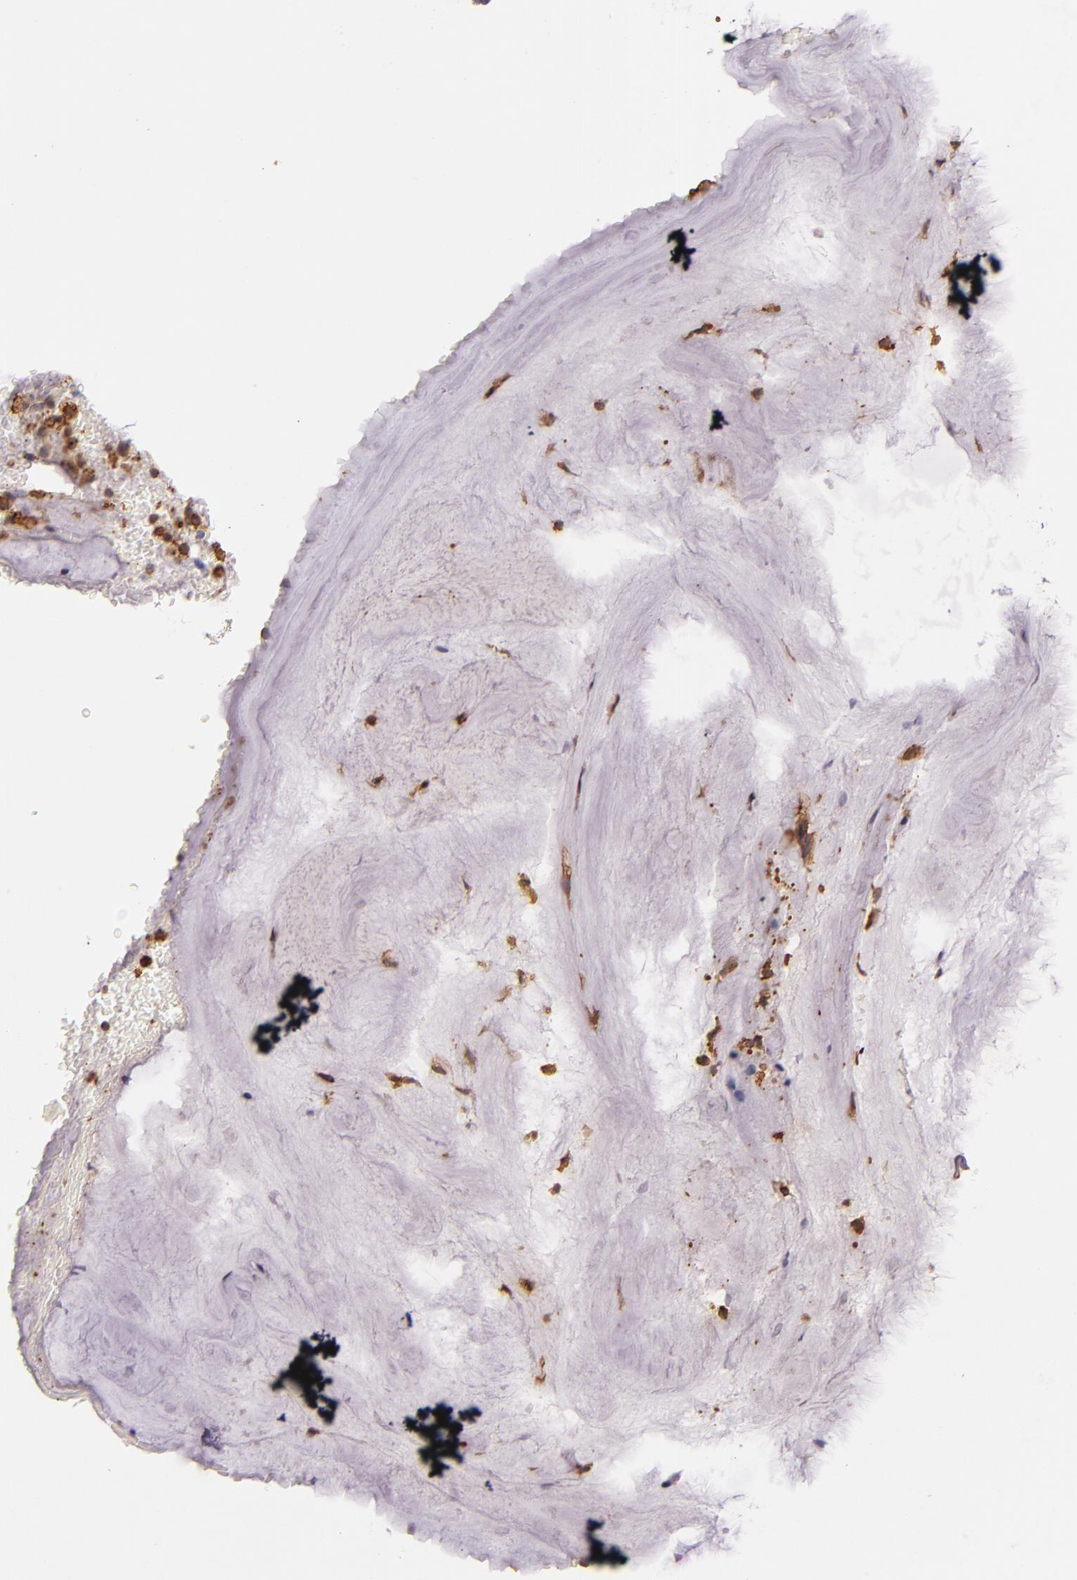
{"staining": {"intensity": "moderate", "quantity": ">75%", "location": "cytoplasmic/membranous"}, "tissue": "bronchus", "cell_type": "Respiratory epithelial cells", "image_type": "normal", "snomed": [{"axis": "morphology", "description": "Normal tissue, NOS"}, {"axis": "topography", "description": "Lymph node of abdomen"}, {"axis": "topography", "description": "Lymph node of pelvis"}], "caption": "Bronchus stained with DAB (3,3'-diaminobenzidine) immunohistochemistry shows medium levels of moderate cytoplasmic/membranous staining in about >75% of respiratory epithelial cells. (Stains: DAB in brown, nuclei in blue, Microscopy: brightfield microscopy at high magnification).", "gene": "TLN1", "patient": {"sex": "female", "age": 65}}